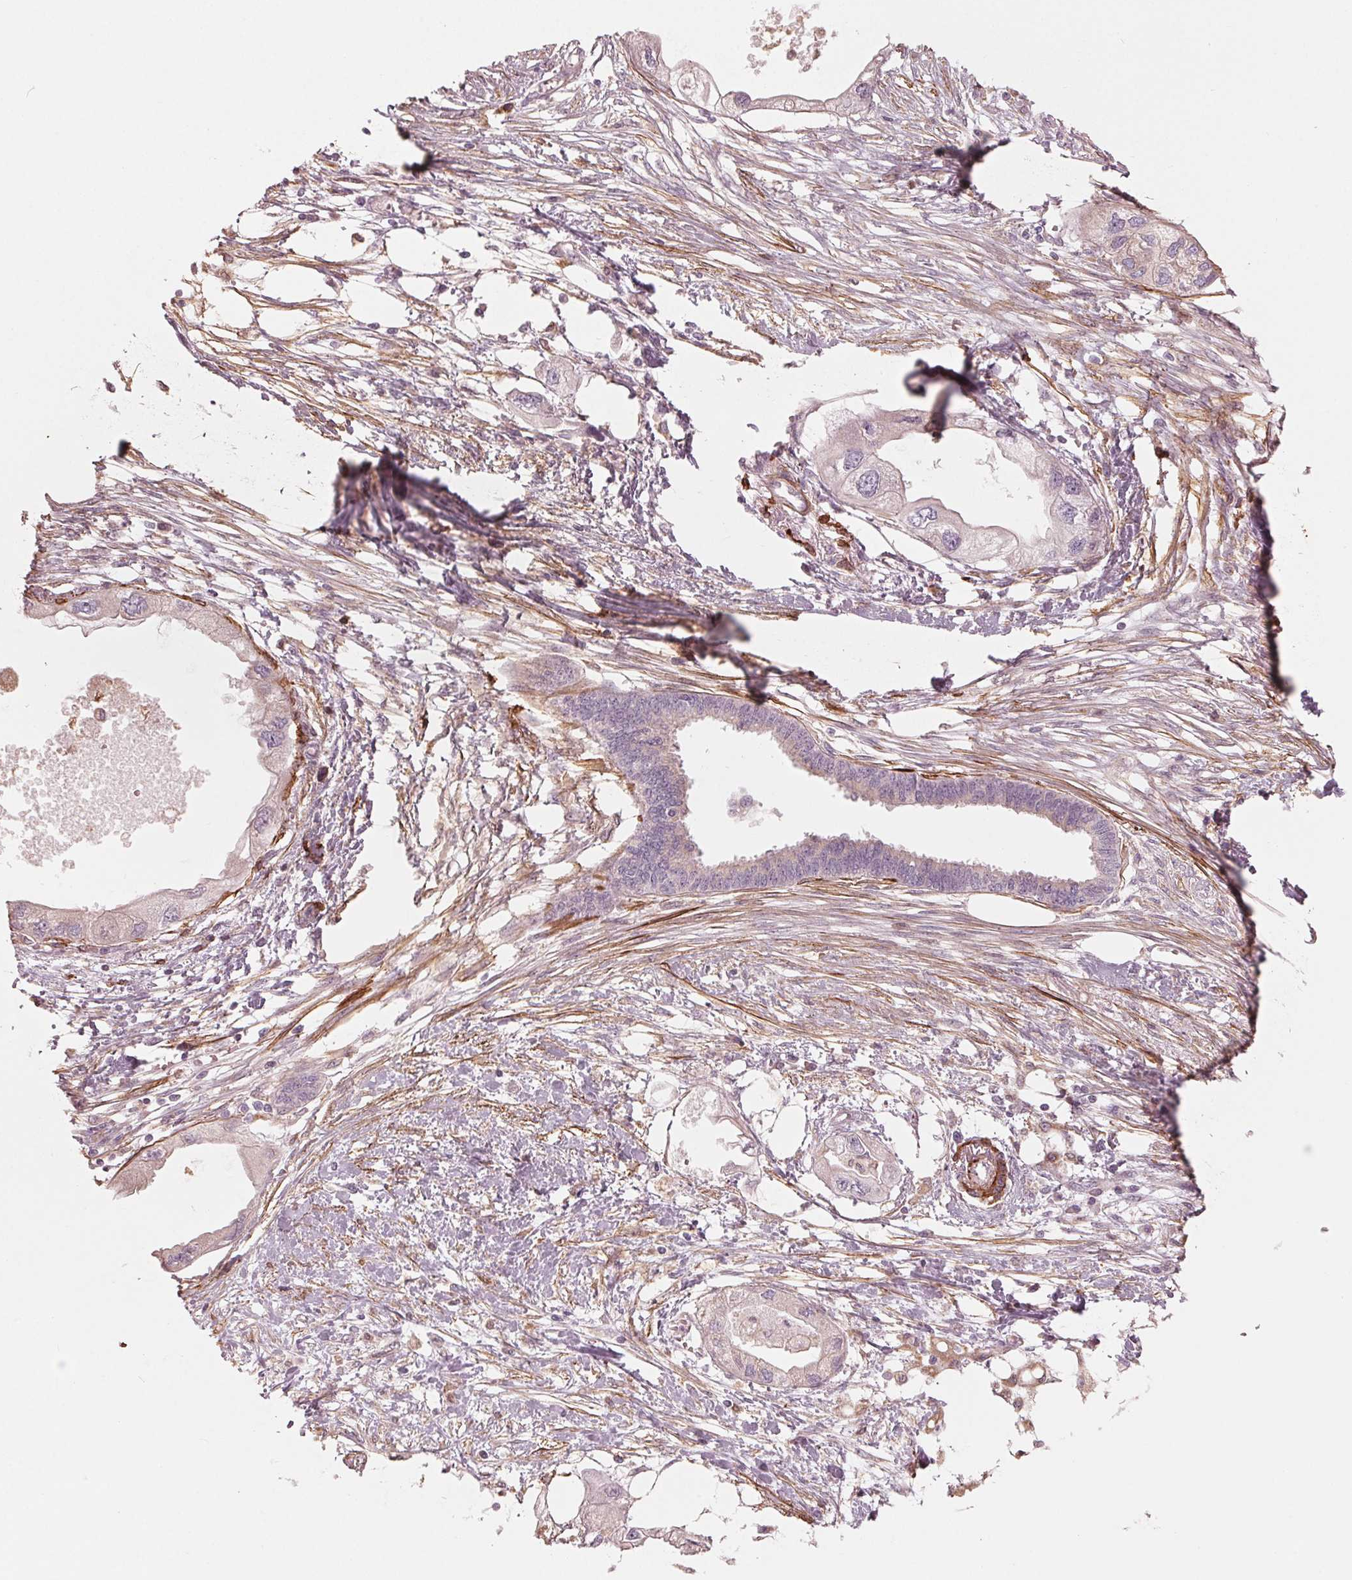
{"staining": {"intensity": "weak", "quantity": "25%-75%", "location": "cytoplasmic/membranous"}, "tissue": "endometrial cancer", "cell_type": "Tumor cells", "image_type": "cancer", "snomed": [{"axis": "morphology", "description": "Adenocarcinoma, NOS"}, {"axis": "morphology", "description": "Adenocarcinoma, metastatic, NOS"}, {"axis": "topography", "description": "Adipose tissue"}, {"axis": "topography", "description": "Endometrium"}], "caption": "IHC of adenocarcinoma (endometrial) shows low levels of weak cytoplasmic/membranous staining in approximately 25%-75% of tumor cells.", "gene": "MIER3", "patient": {"sex": "female", "age": 67}}